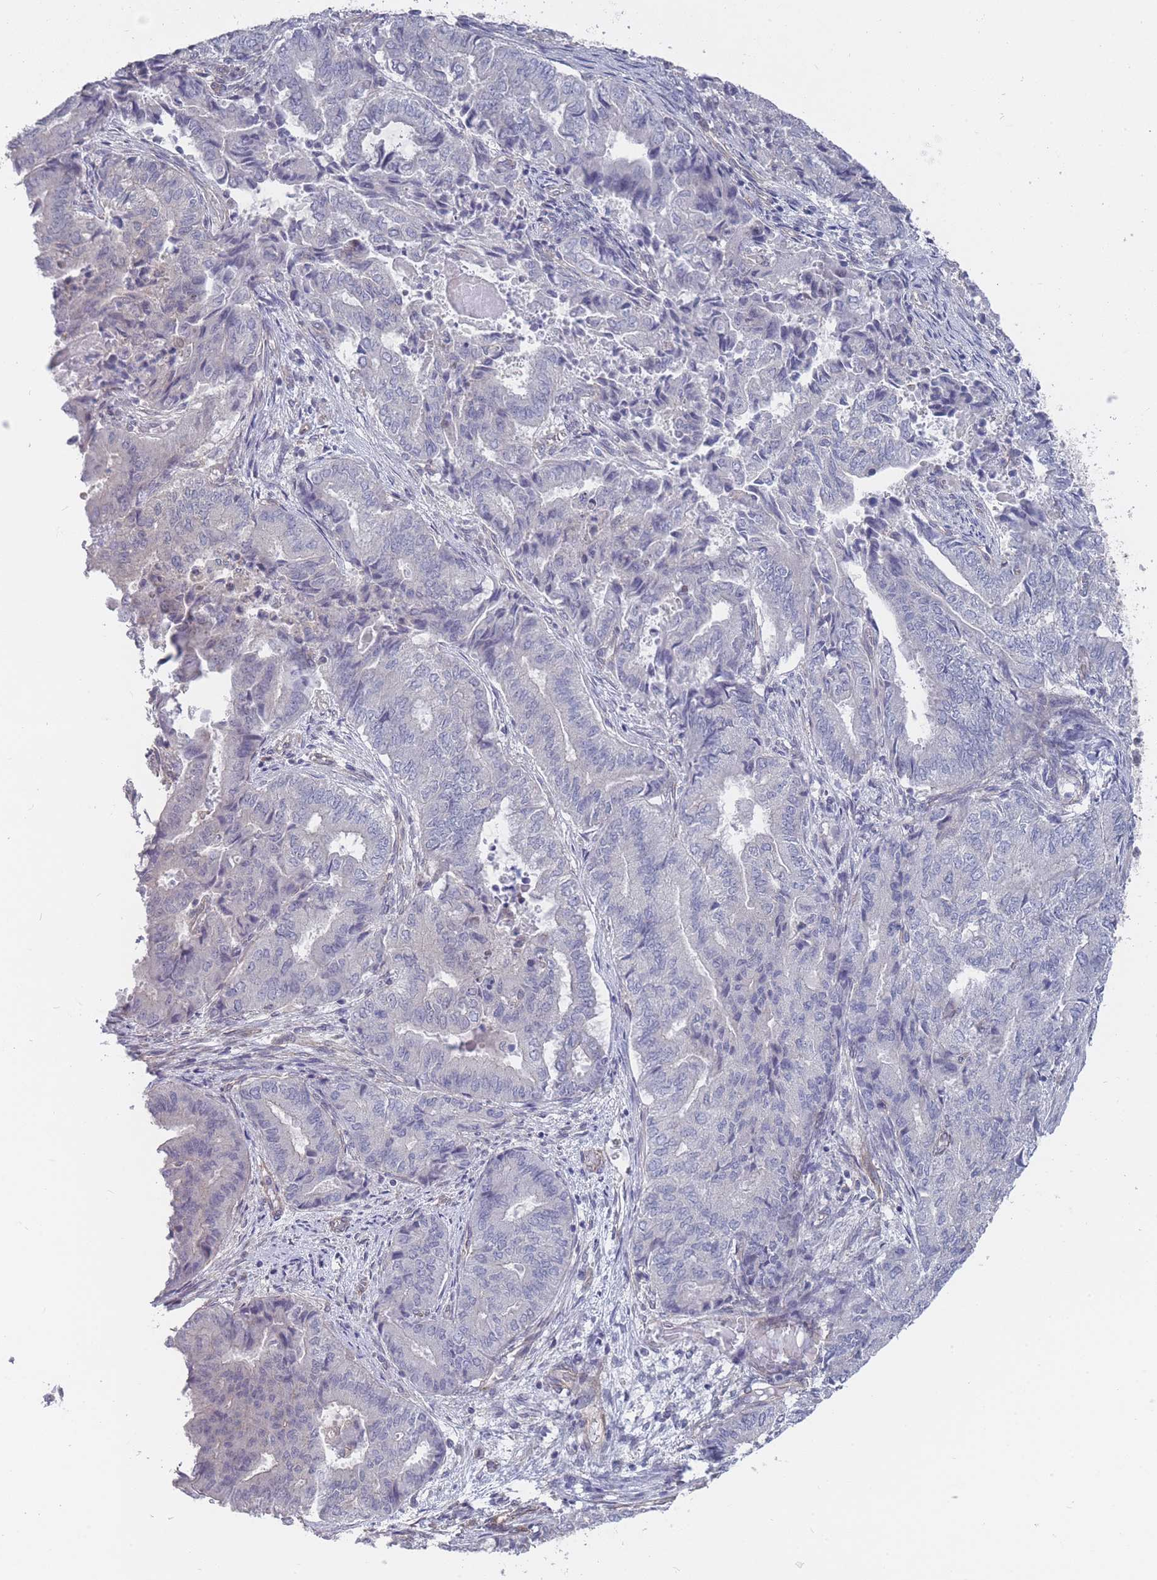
{"staining": {"intensity": "negative", "quantity": "none", "location": "none"}, "tissue": "endometrial cancer", "cell_type": "Tumor cells", "image_type": "cancer", "snomed": [{"axis": "morphology", "description": "Adenocarcinoma, NOS"}, {"axis": "topography", "description": "Endometrium"}], "caption": "Immunohistochemistry (IHC) histopathology image of human endometrial adenocarcinoma stained for a protein (brown), which displays no expression in tumor cells.", "gene": "SLC1A6", "patient": {"sex": "female", "age": 80}}